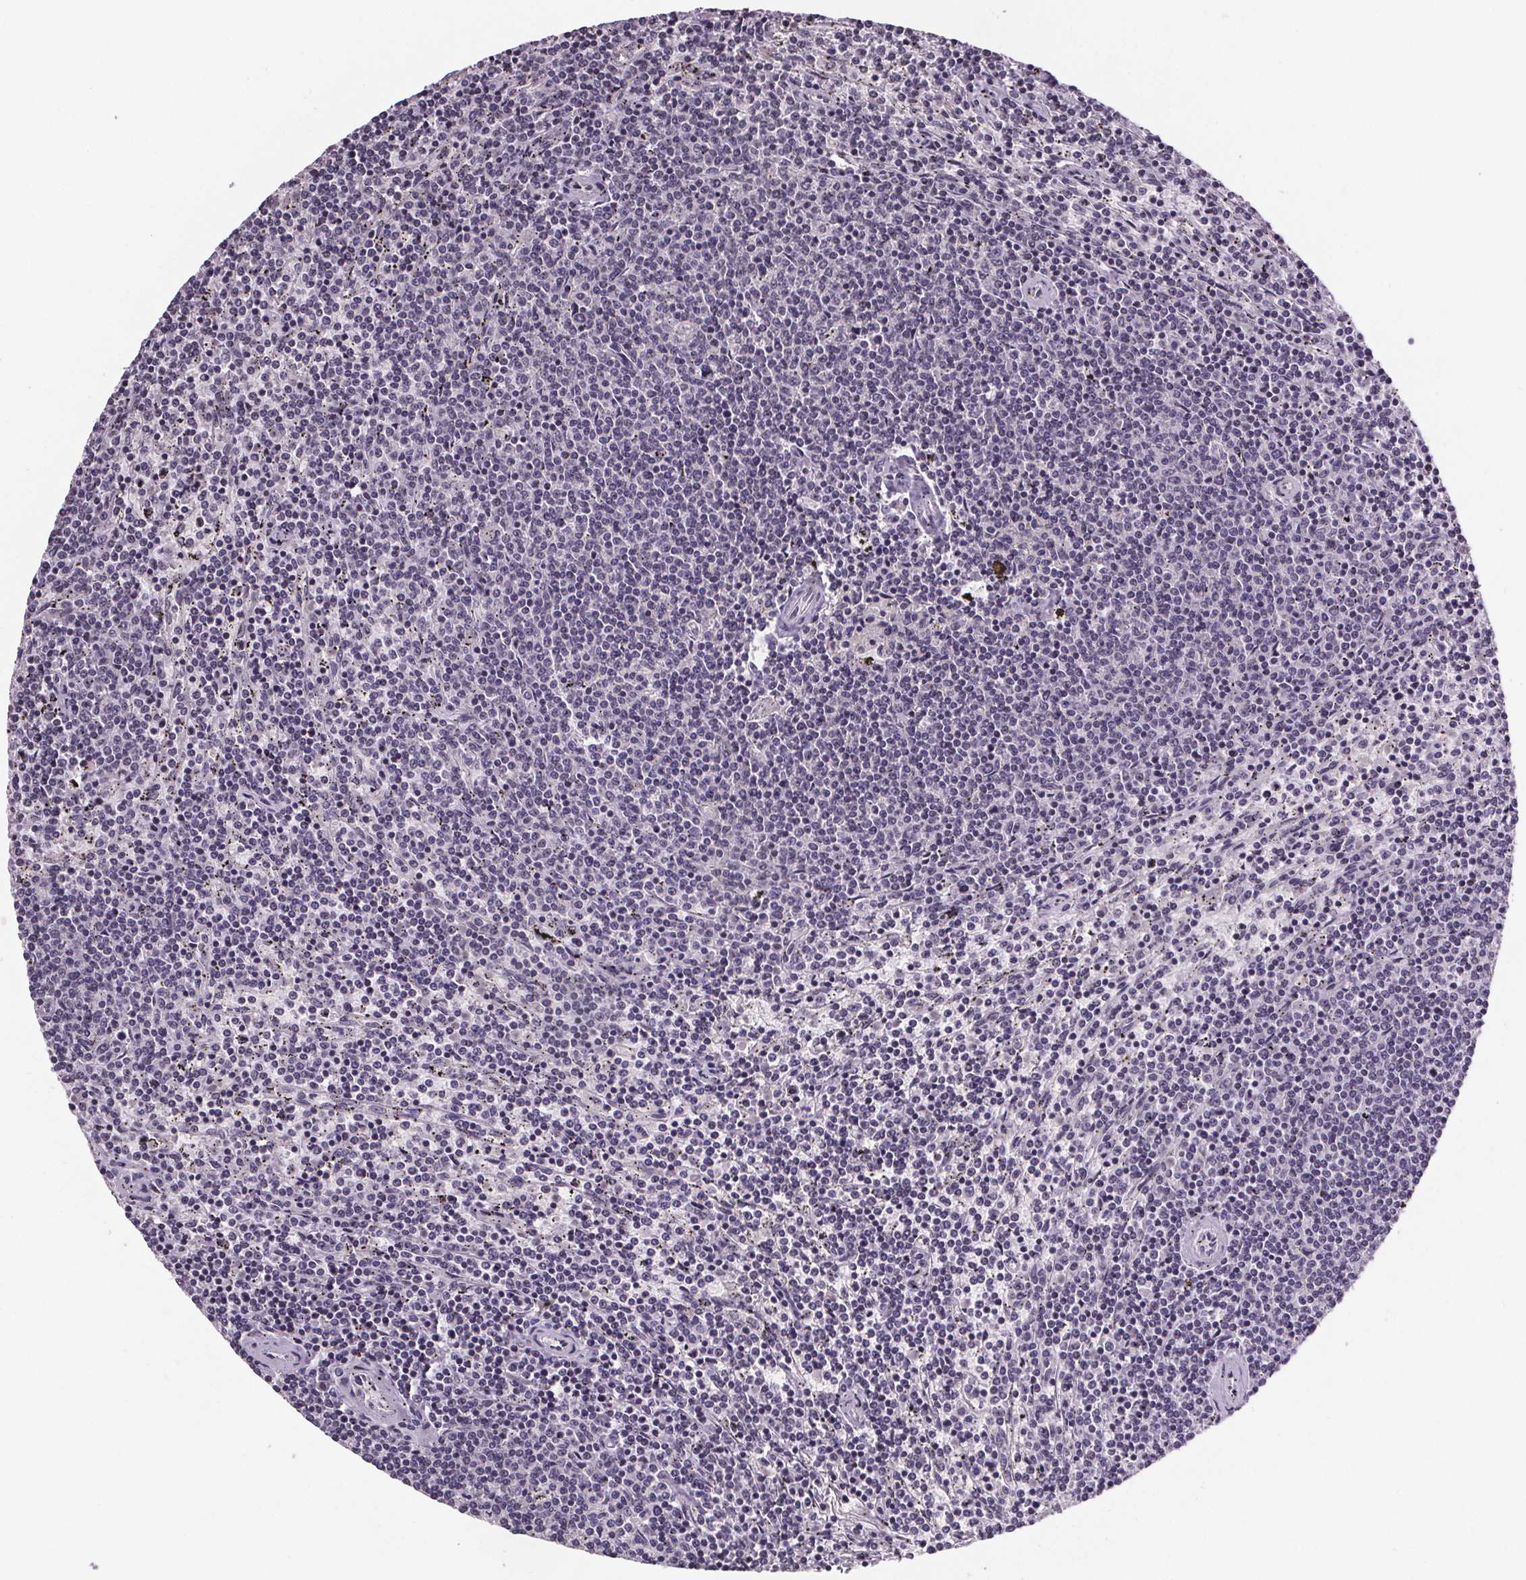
{"staining": {"intensity": "negative", "quantity": "none", "location": "none"}, "tissue": "lymphoma", "cell_type": "Tumor cells", "image_type": "cancer", "snomed": [{"axis": "morphology", "description": "Malignant lymphoma, non-Hodgkin's type, Low grade"}, {"axis": "topography", "description": "Spleen"}], "caption": "IHC of malignant lymphoma, non-Hodgkin's type (low-grade) reveals no staining in tumor cells. (Brightfield microscopy of DAB immunohistochemistry at high magnification).", "gene": "NKX6-1", "patient": {"sex": "female", "age": 50}}